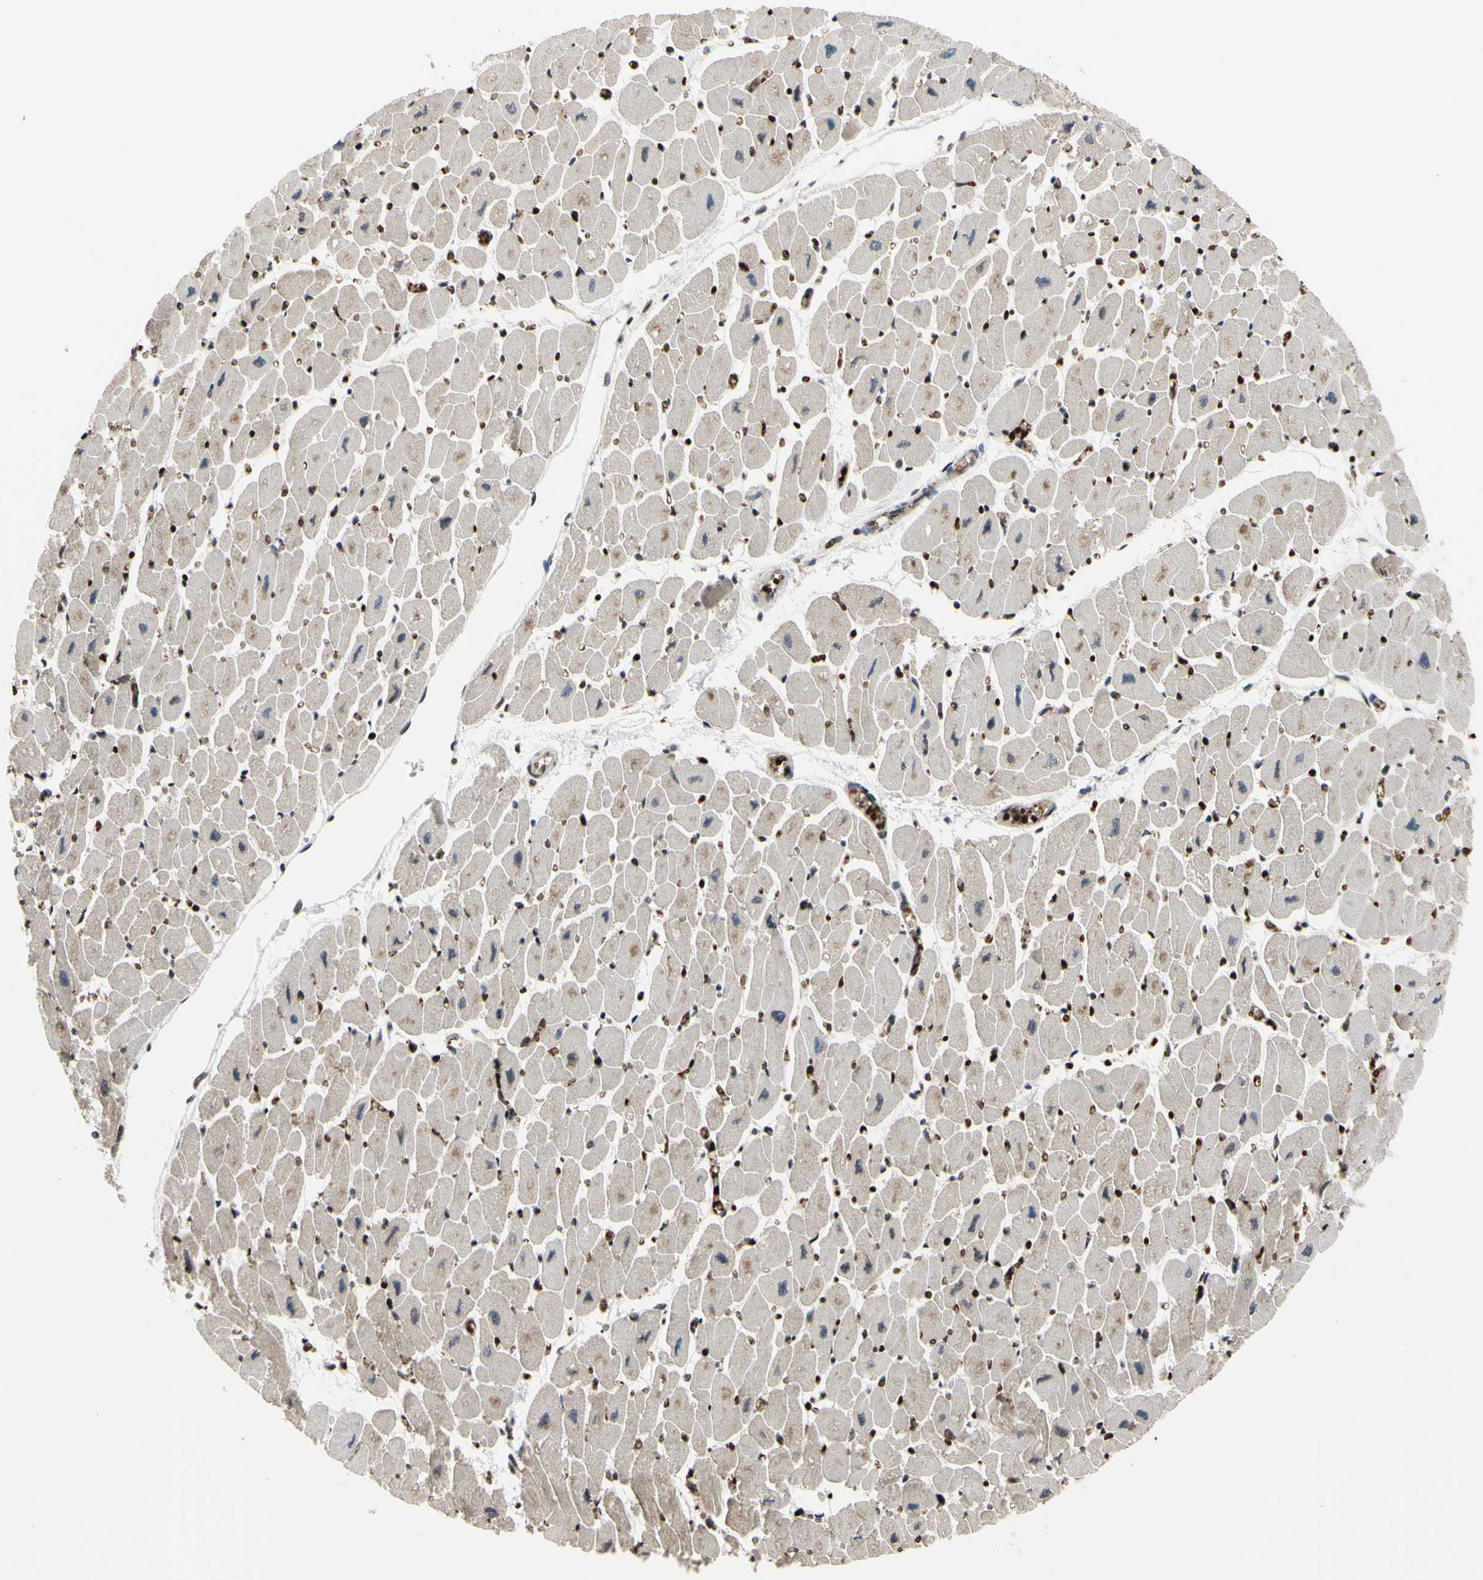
{"staining": {"intensity": "moderate", "quantity": "25%-75%", "location": "cytoplasmic/membranous,nuclear"}, "tissue": "heart muscle", "cell_type": "Cardiomyocytes", "image_type": "normal", "snomed": [{"axis": "morphology", "description": "Normal tissue, NOS"}, {"axis": "topography", "description": "Heart"}], "caption": "Immunohistochemistry (IHC) staining of benign heart muscle, which reveals medium levels of moderate cytoplasmic/membranous,nuclear expression in about 25%-75% of cardiomyocytes indicating moderate cytoplasmic/membranous,nuclear protein staining. The staining was performed using DAB (brown) for protein detection and nuclei were counterstained in hematoxylin (blue).", "gene": "THAP12", "patient": {"sex": "female", "age": 54}}